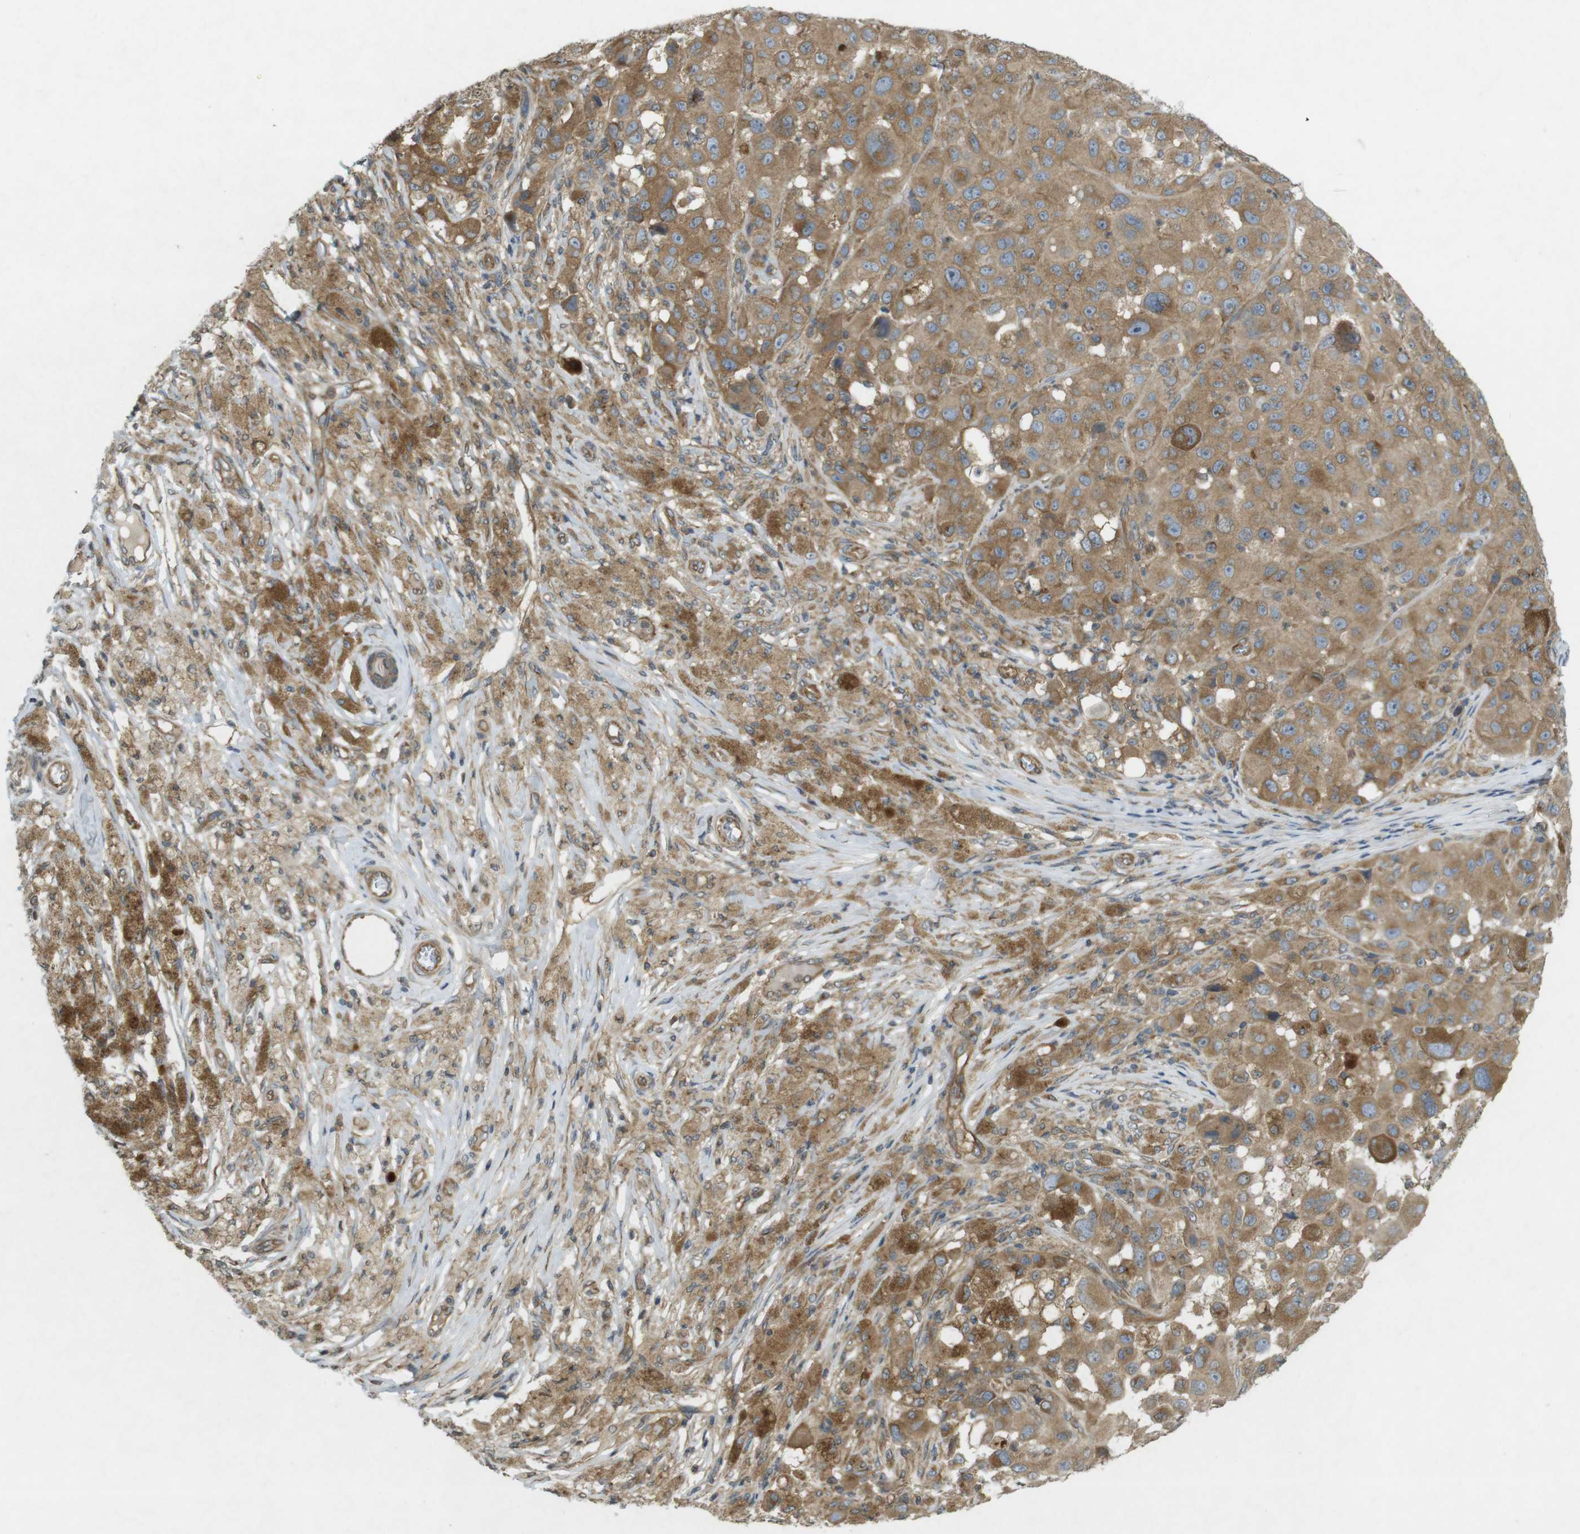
{"staining": {"intensity": "moderate", "quantity": ">75%", "location": "cytoplasmic/membranous"}, "tissue": "melanoma", "cell_type": "Tumor cells", "image_type": "cancer", "snomed": [{"axis": "morphology", "description": "Malignant melanoma, NOS"}, {"axis": "topography", "description": "Skin"}], "caption": "Immunohistochemistry staining of melanoma, which displays medium levels of moderate cytoplasmic/membranous staining in about >75% of tumor cells indicating moderate cytoplasmic/membranous protein expression. The staining was performed using DAB (3,3'-diaminobenzidine) (brown) for protein detection and nuclei were counterstained in hematoxylin (blue).", "gene": "KIF5B", "patient": {"sex": "male", "age": 96}}